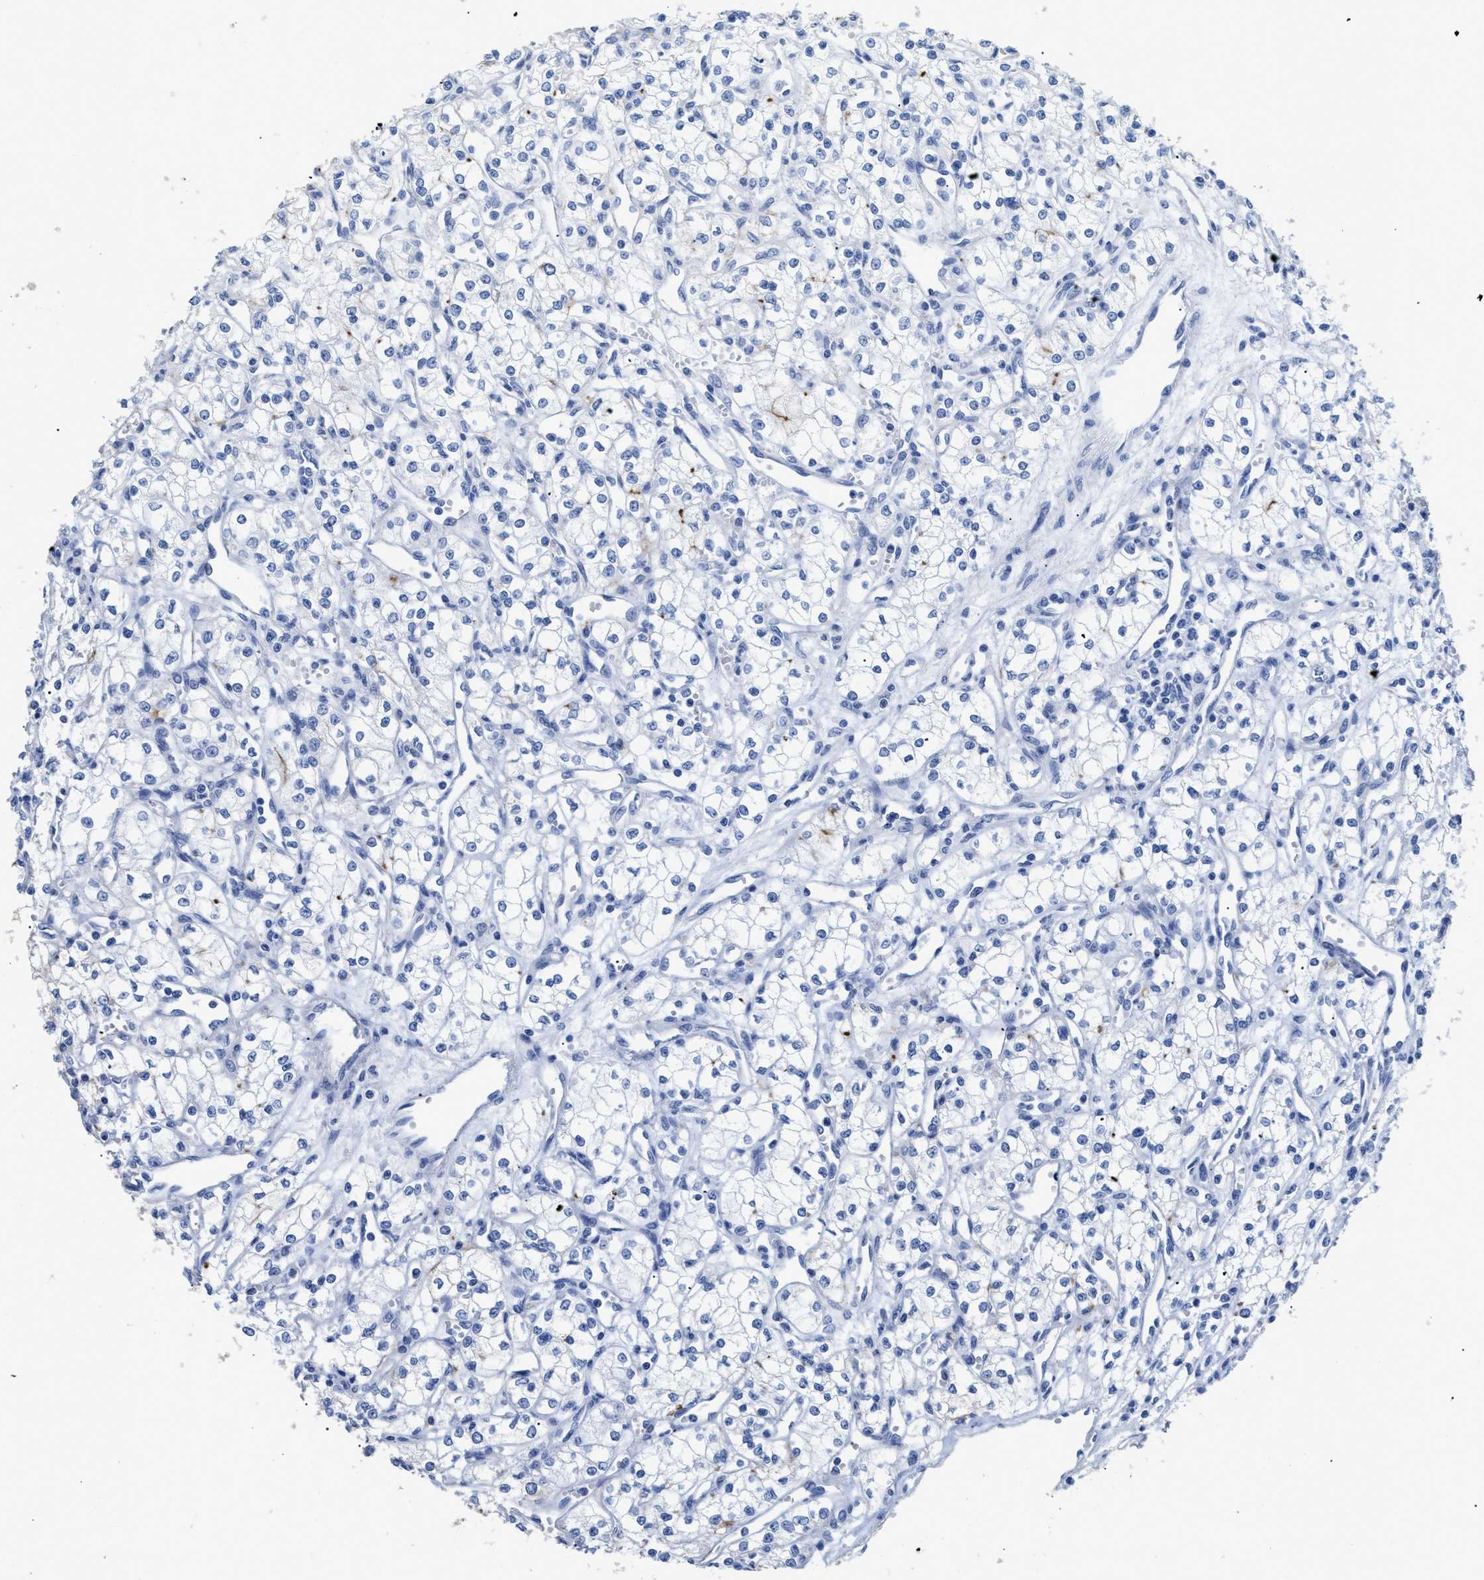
{"staining": {"intensity": "negative", "quantity": "none", "location": "none"}, "tissue": "renal cancer", "cell_type": "Tumor cells", "image_type": "cancer", "snomed": [{"axis": "morphology", "description": "Adenocarcinoma, NOS"}, {"axis": "topography", "description": "Kidney"}], "caption": "IHC image of neoplastic tissue: renal adenocarcinoma stained with DAB displays no significant protein expression in tumor cells.", "gene": "DLC1", "patient": {"sex": "male", "age": 59}}